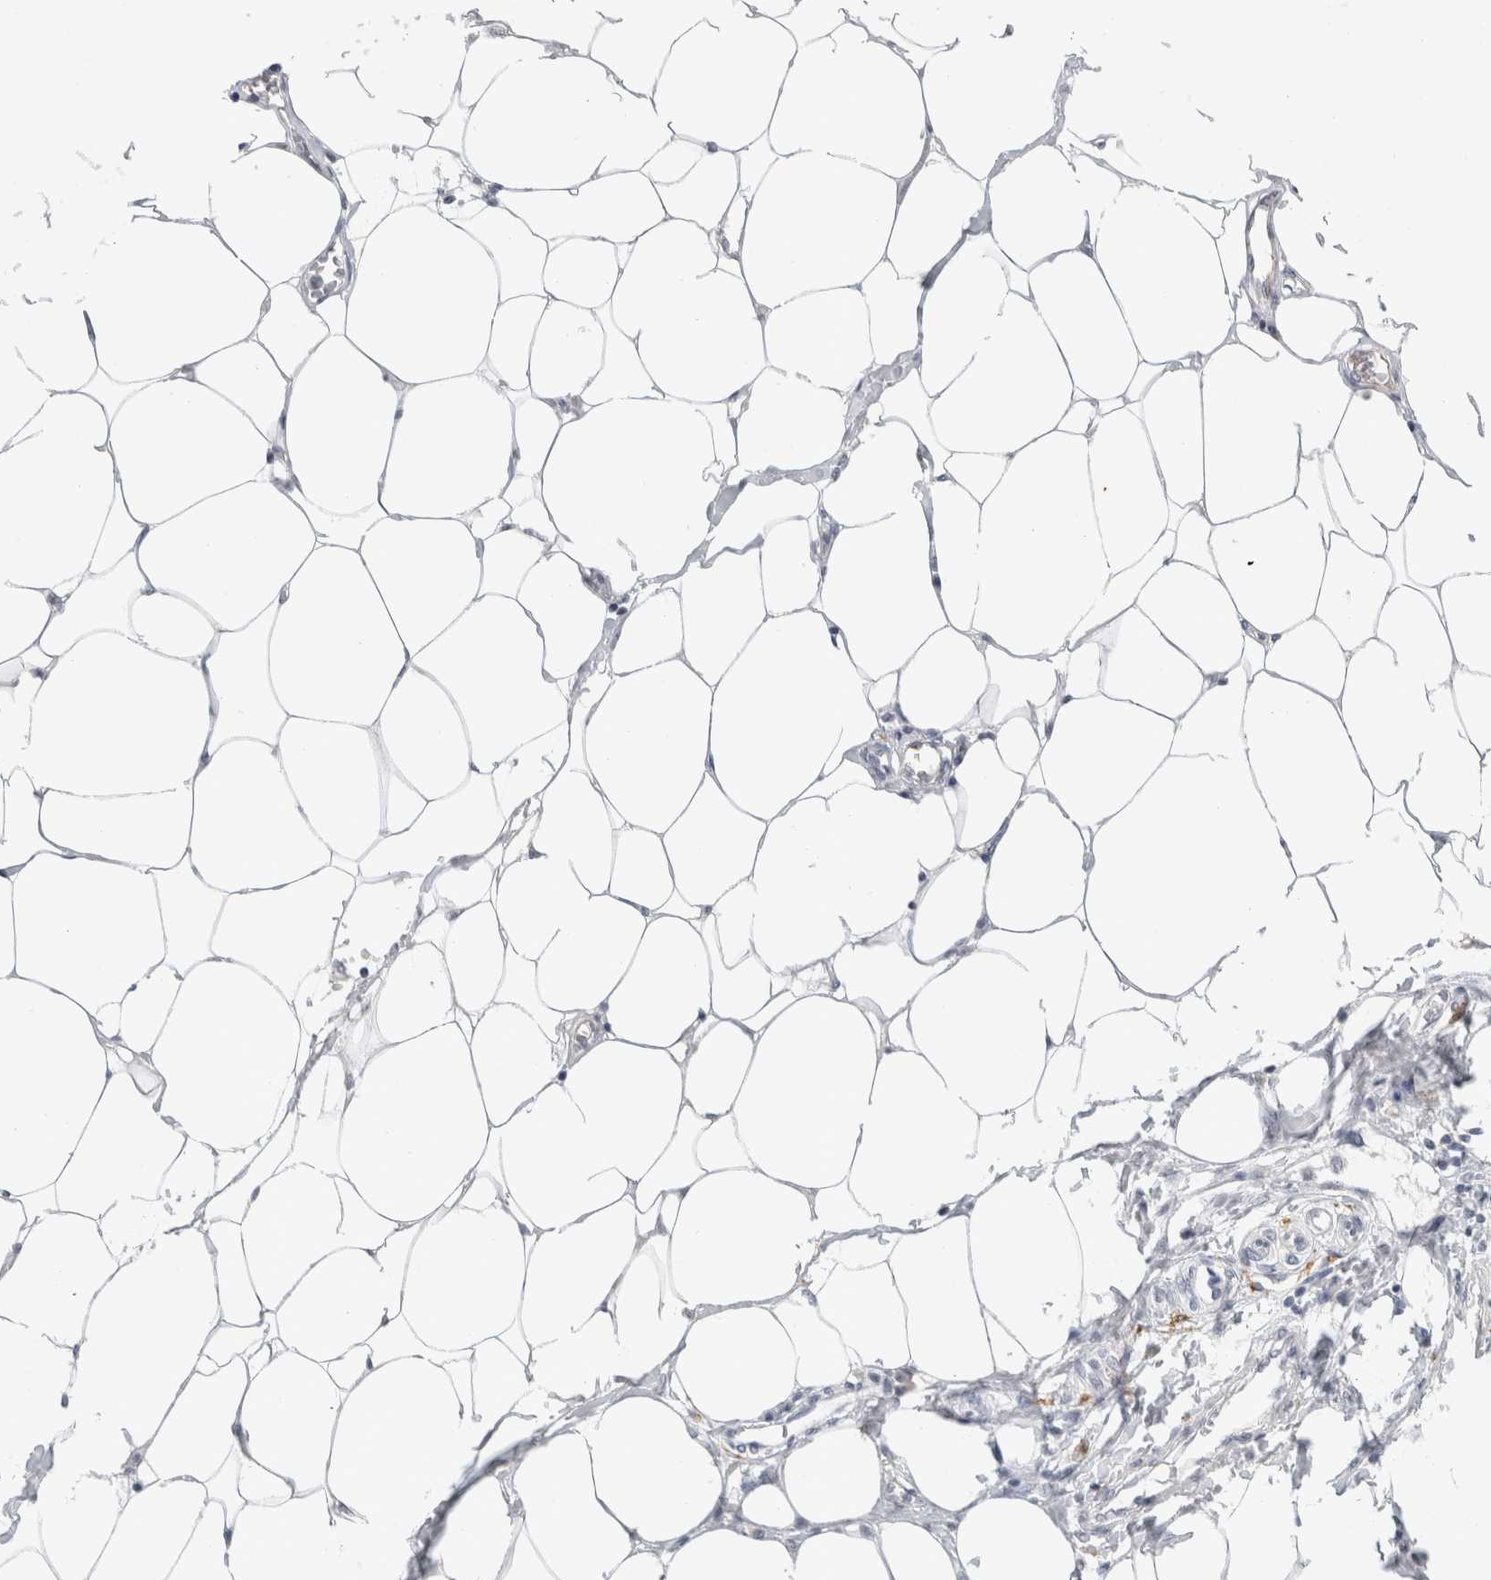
{"staining": {"intensity": "negative", "quantity": "none", "location": "none"}, "tissue": "adipose tissue", "cell_type": "Adipocytes", "image_type": "normal", "snomed": [{"axis": "morphology", "description": "Normal tissue, NOS"}, {"axis": "morphology", "description": "Adenocarcinoma, NOS"}, {"axis": "topography", "description": "Colon"}, {"axis": "topography", "description": "Peripheral nerve tissue"}], "caption": "The micrograph exhibits no significant positivity in adipocytes of adipose tissue.", "gene": "CADM3", "patient": {"sex": "male", "age": 14}}